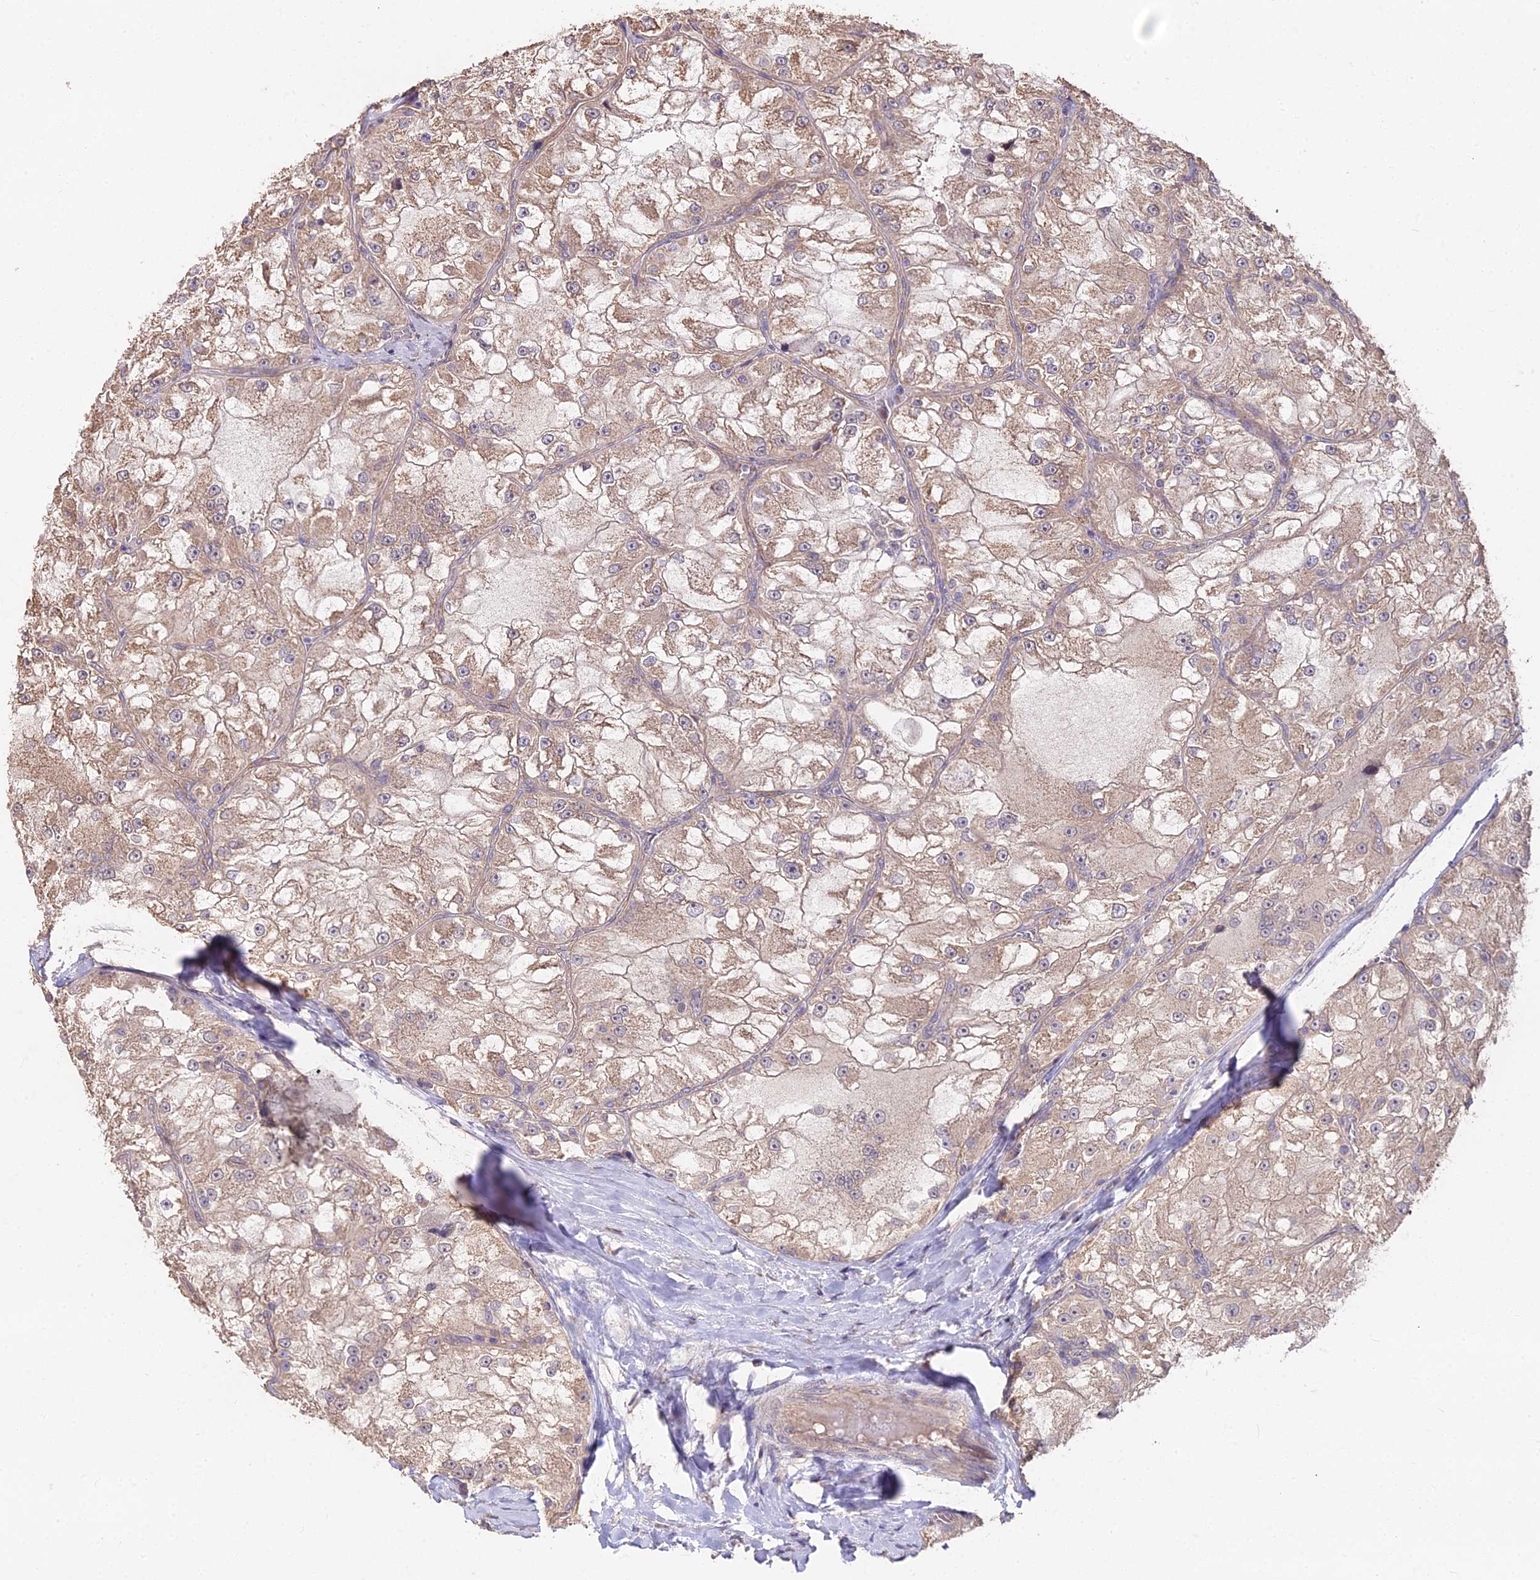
{"staining": {"intensity": "weak", "quantity": ">75%", "location": "cytoplasmic/membranous"}, "tissue": "renal cancer", "cell_type": "Tumor cells", "image_type": "cancer", "snomed": [{"axis": "morphology", "description": "Adenocarcinoma, NOS"}, {"axis": "topography", "description": "Kidney"}], "caption": "Weak cytoplasmic/membranous protein positivity is identified in approximately >75% of tumor cells in renal adenocarcinoma.", "gene": "METTL13", "patient": {"sex": "female", "age": 72}}